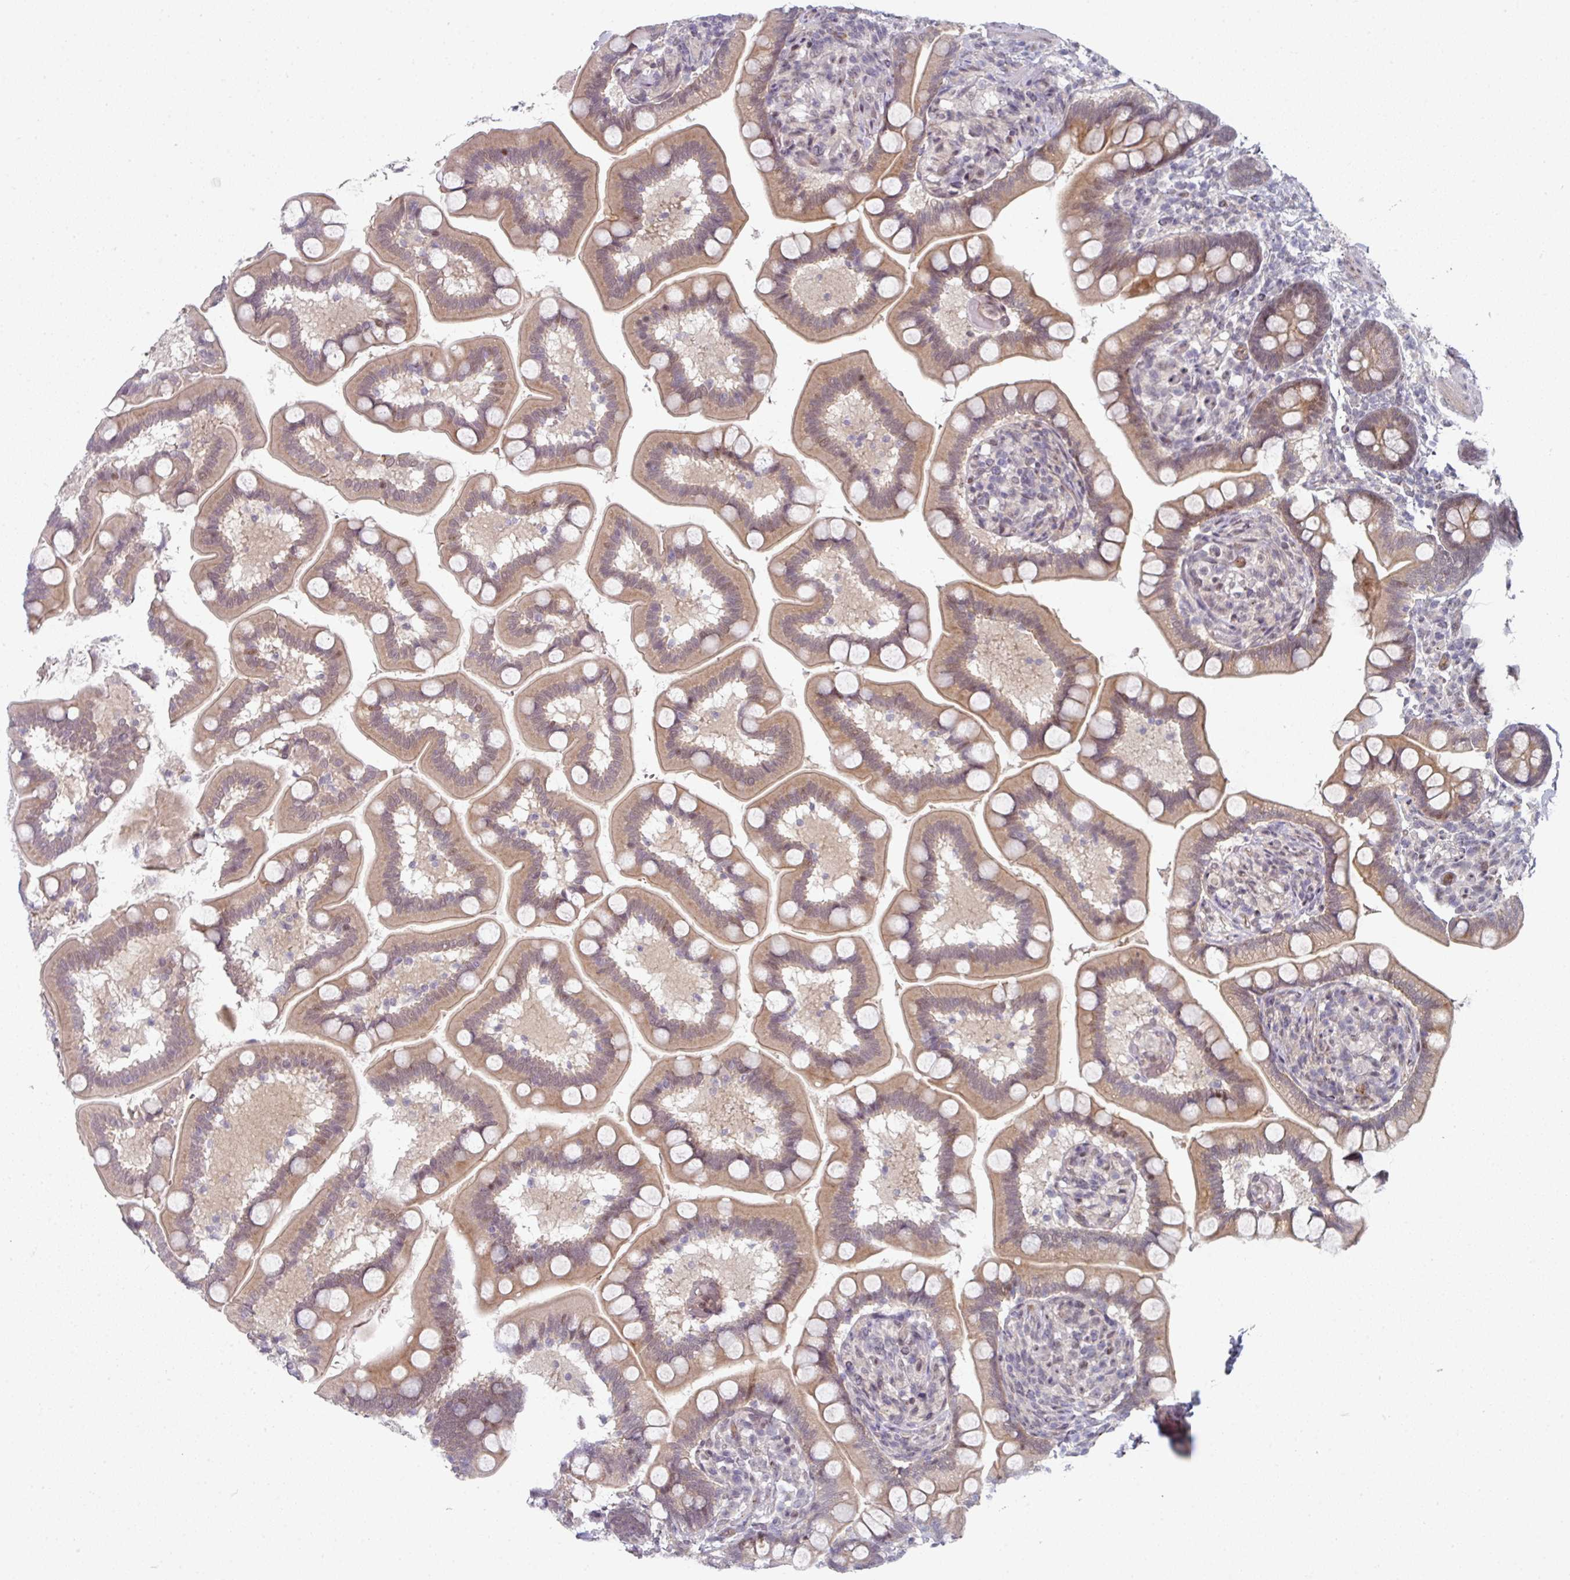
{"staining": {"intensity": "moderate", "quantity": ">75%", "location": "cytoplasmic/membranous,nuclear"}, "tissue": "small intestine", "cell_type": "Glandular cells", "image_type": "normal", "snomed": [{"axis": "morphology", "description": "Normal tissue, NOS"}, {"axis": "topography", "description": "Small intestine"}], "caption": "Immunohistochemical staining of normal small intestine displays medium levels of moderate cytoplasmic/membranous,nuclear expression in approximately >75% of glandular cells.", "gene": "TMCC1", "patient": {"sex": "female", "age": 64}}